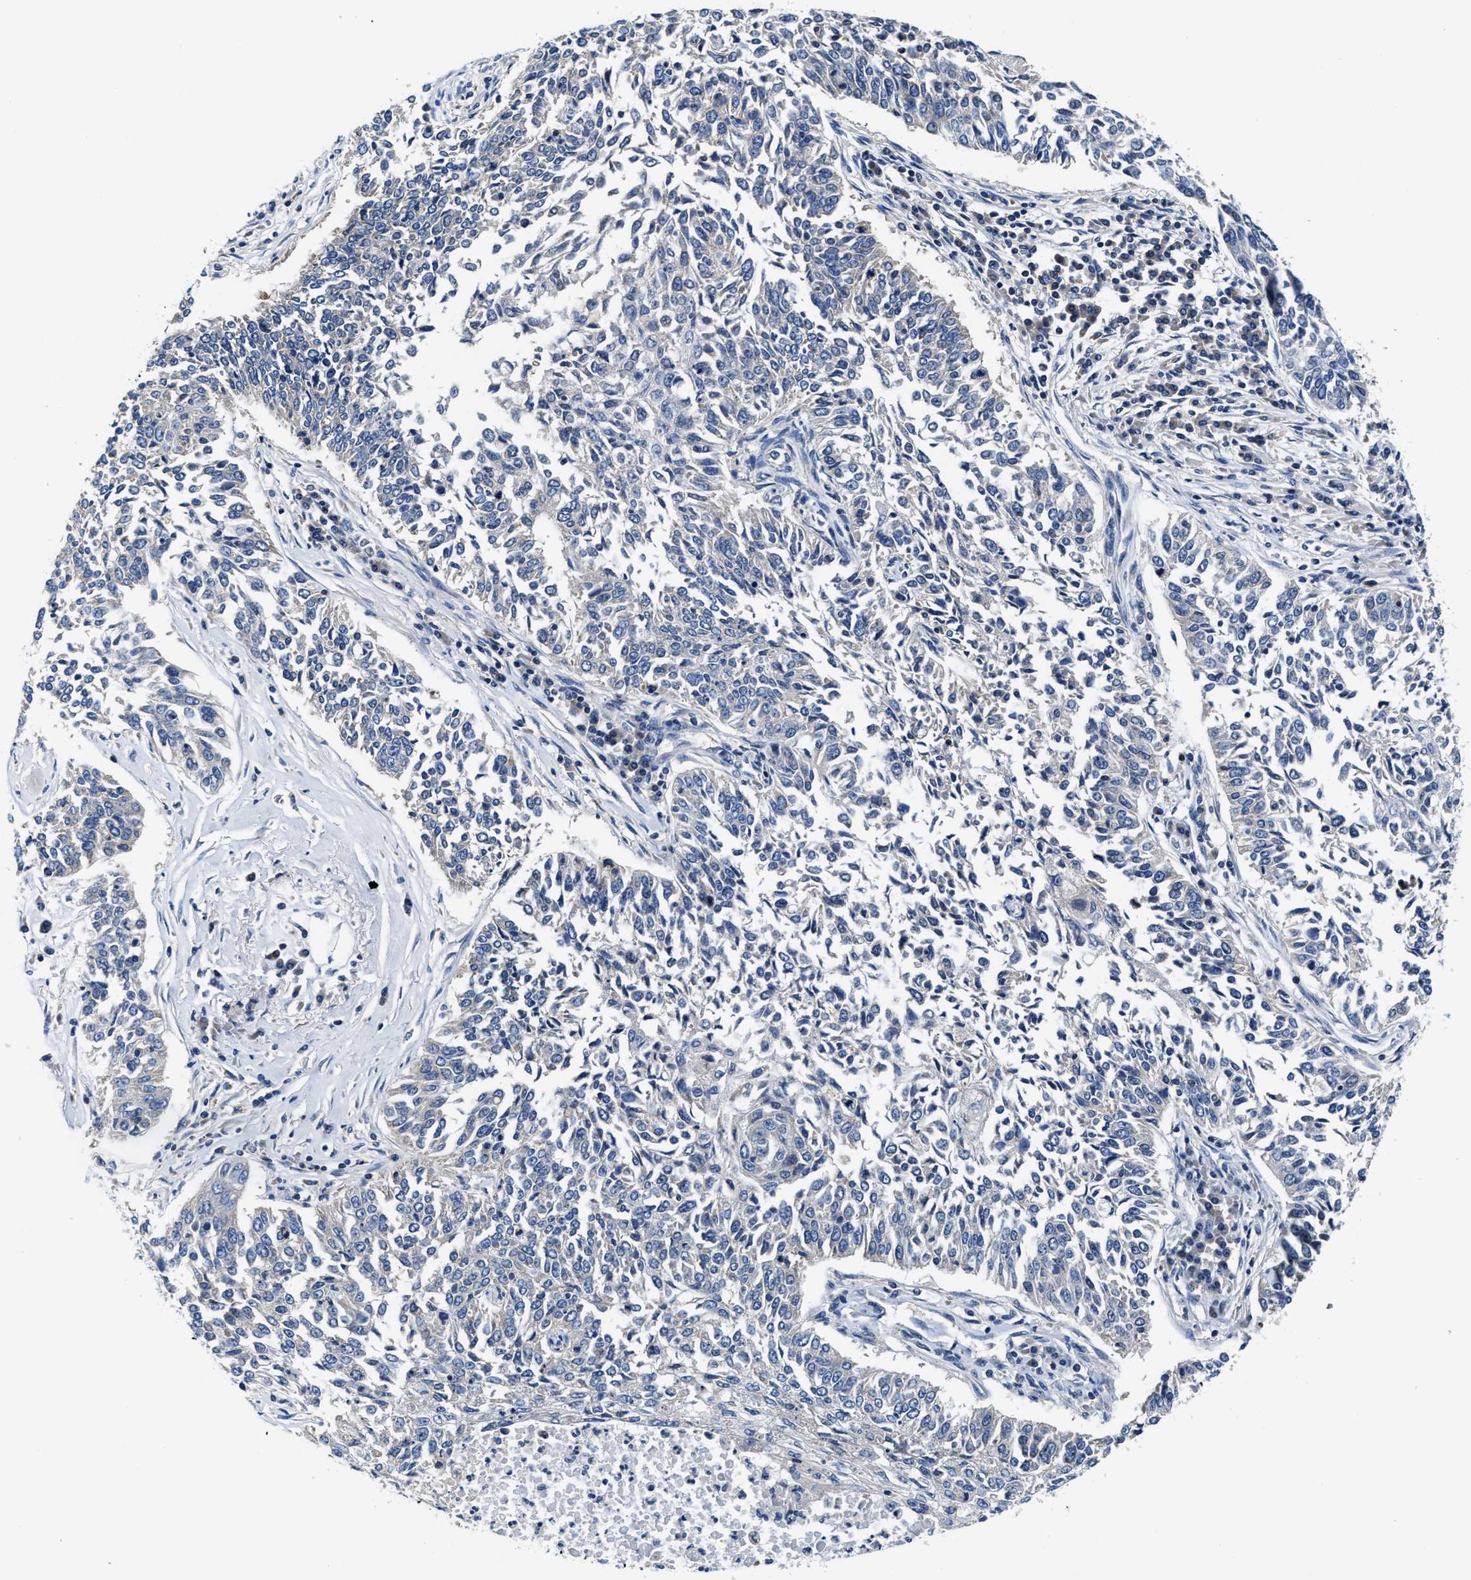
{"staining": {"intensity": "negative", "quantity": "none", "location": "none"}, "tissue": "lung cancer", "cell_type": "Tumor cells", "image_type": "cancer", "snomed": [{"axis": "morphology", "description": "Normal tissue, NOS"}, {"axis": "morphology", "description": "Squamous cell carcinoma, NOS"}, {"axis": "topography", "description": "Cartilage tissue"}, {"axis": "topography", "description": "Bronchus"}, {"axis": "topography", "description": "Lung"}], "caption": "Image shows no protein staining in tumor cells of squamous cell carcinoma (lung) tissue. (Immunohistochemistry, brightfield microscopy, high magnification).", "gene": "PHLPP1", "patient": {"sex": "female", "age": 49}}